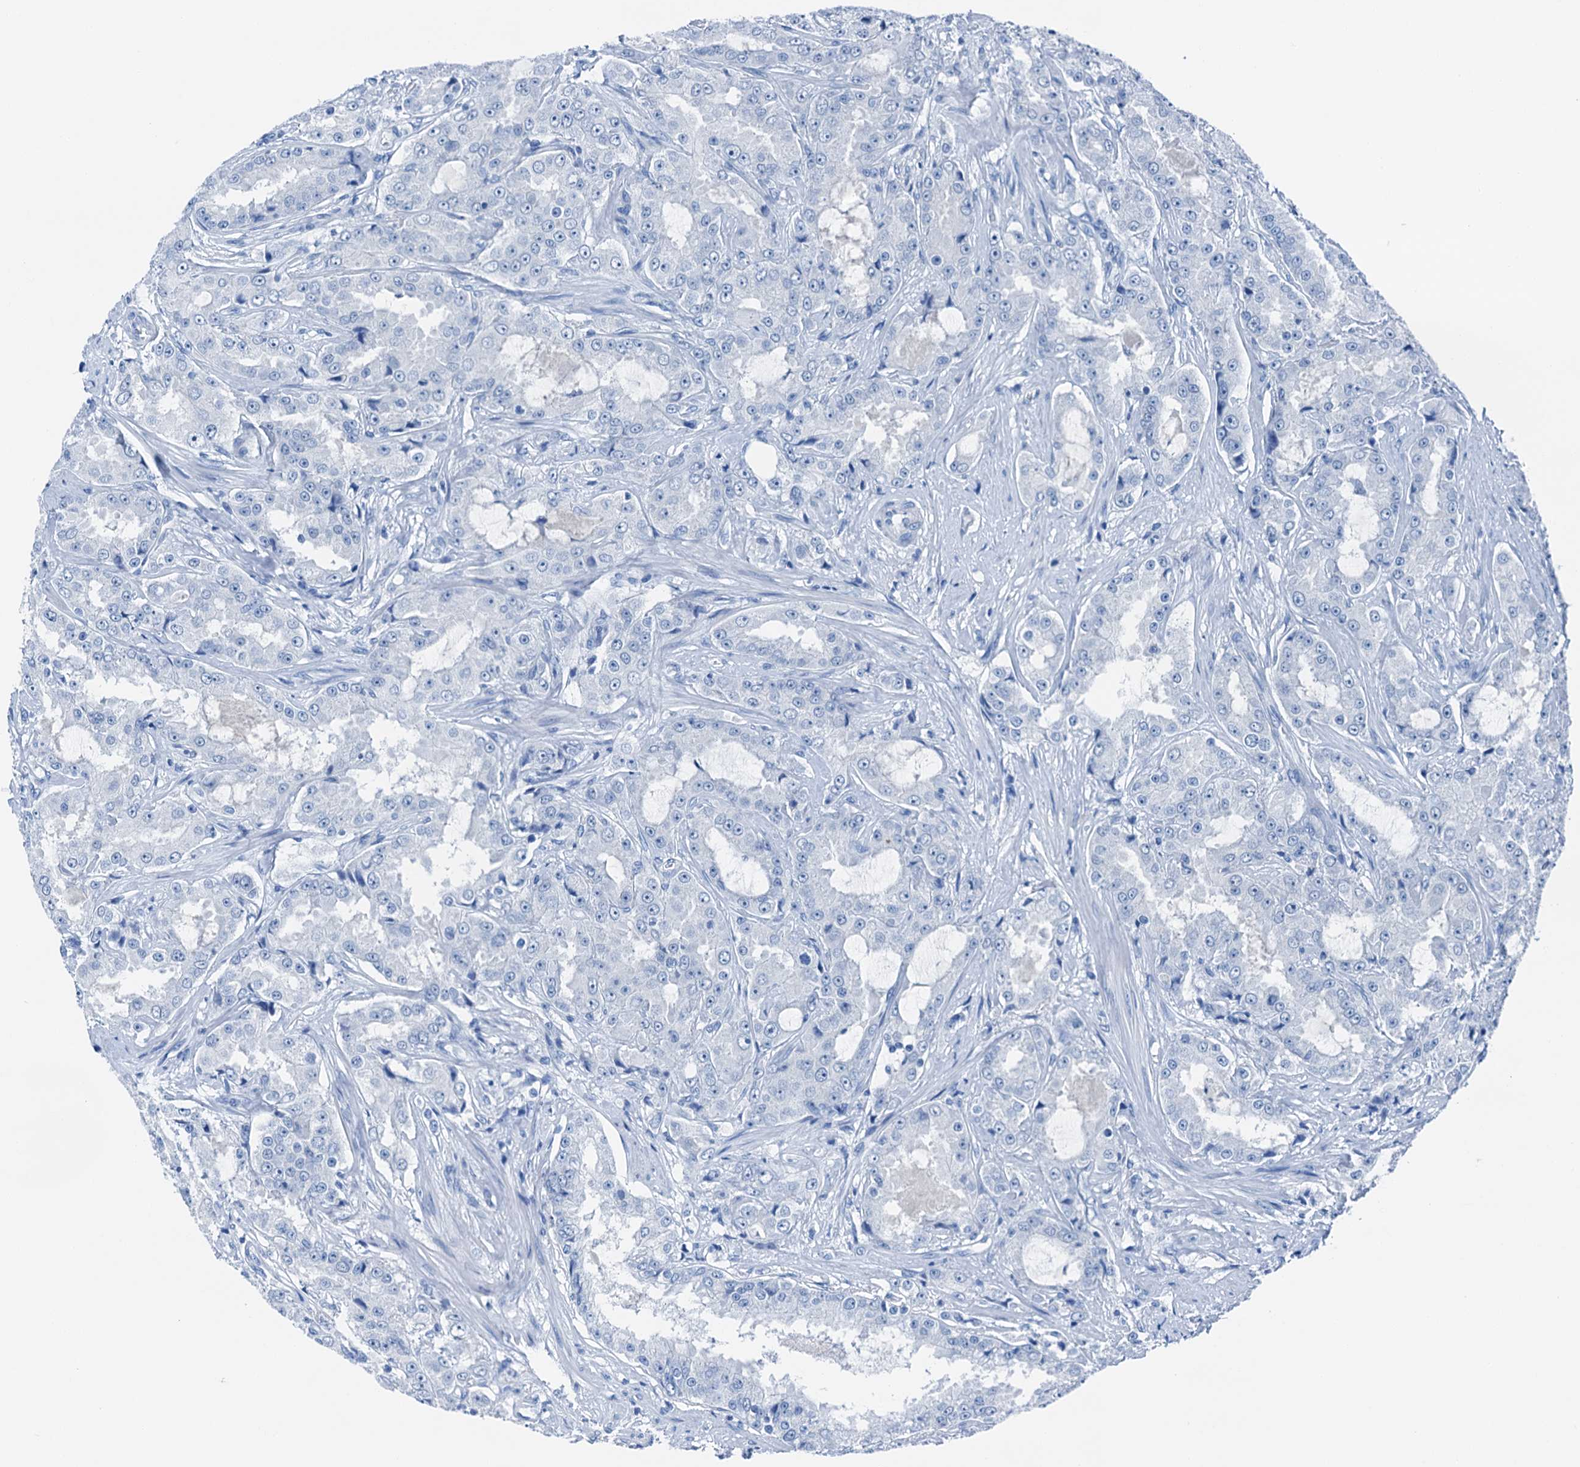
{"staining": {"intensity": "negative", "quantity": "none", "location": "none"}, "tissue": "prostate cancer", "cell_type": "Tumor cells", "image_type": "cancer", "snomed": [{"axis": "morphology", "description": "Adenocarcinoma, High grade"}, {"axis": "topography", "description": "Prostate"}], "caption": "Immunohistochemical staining of human prostate cancer (adenocarcinoma (high-grade)) reveals no significant positivity in tumor cells.", "gene": "CBLN3", "patient": {"sex": "male", "age": 73}}